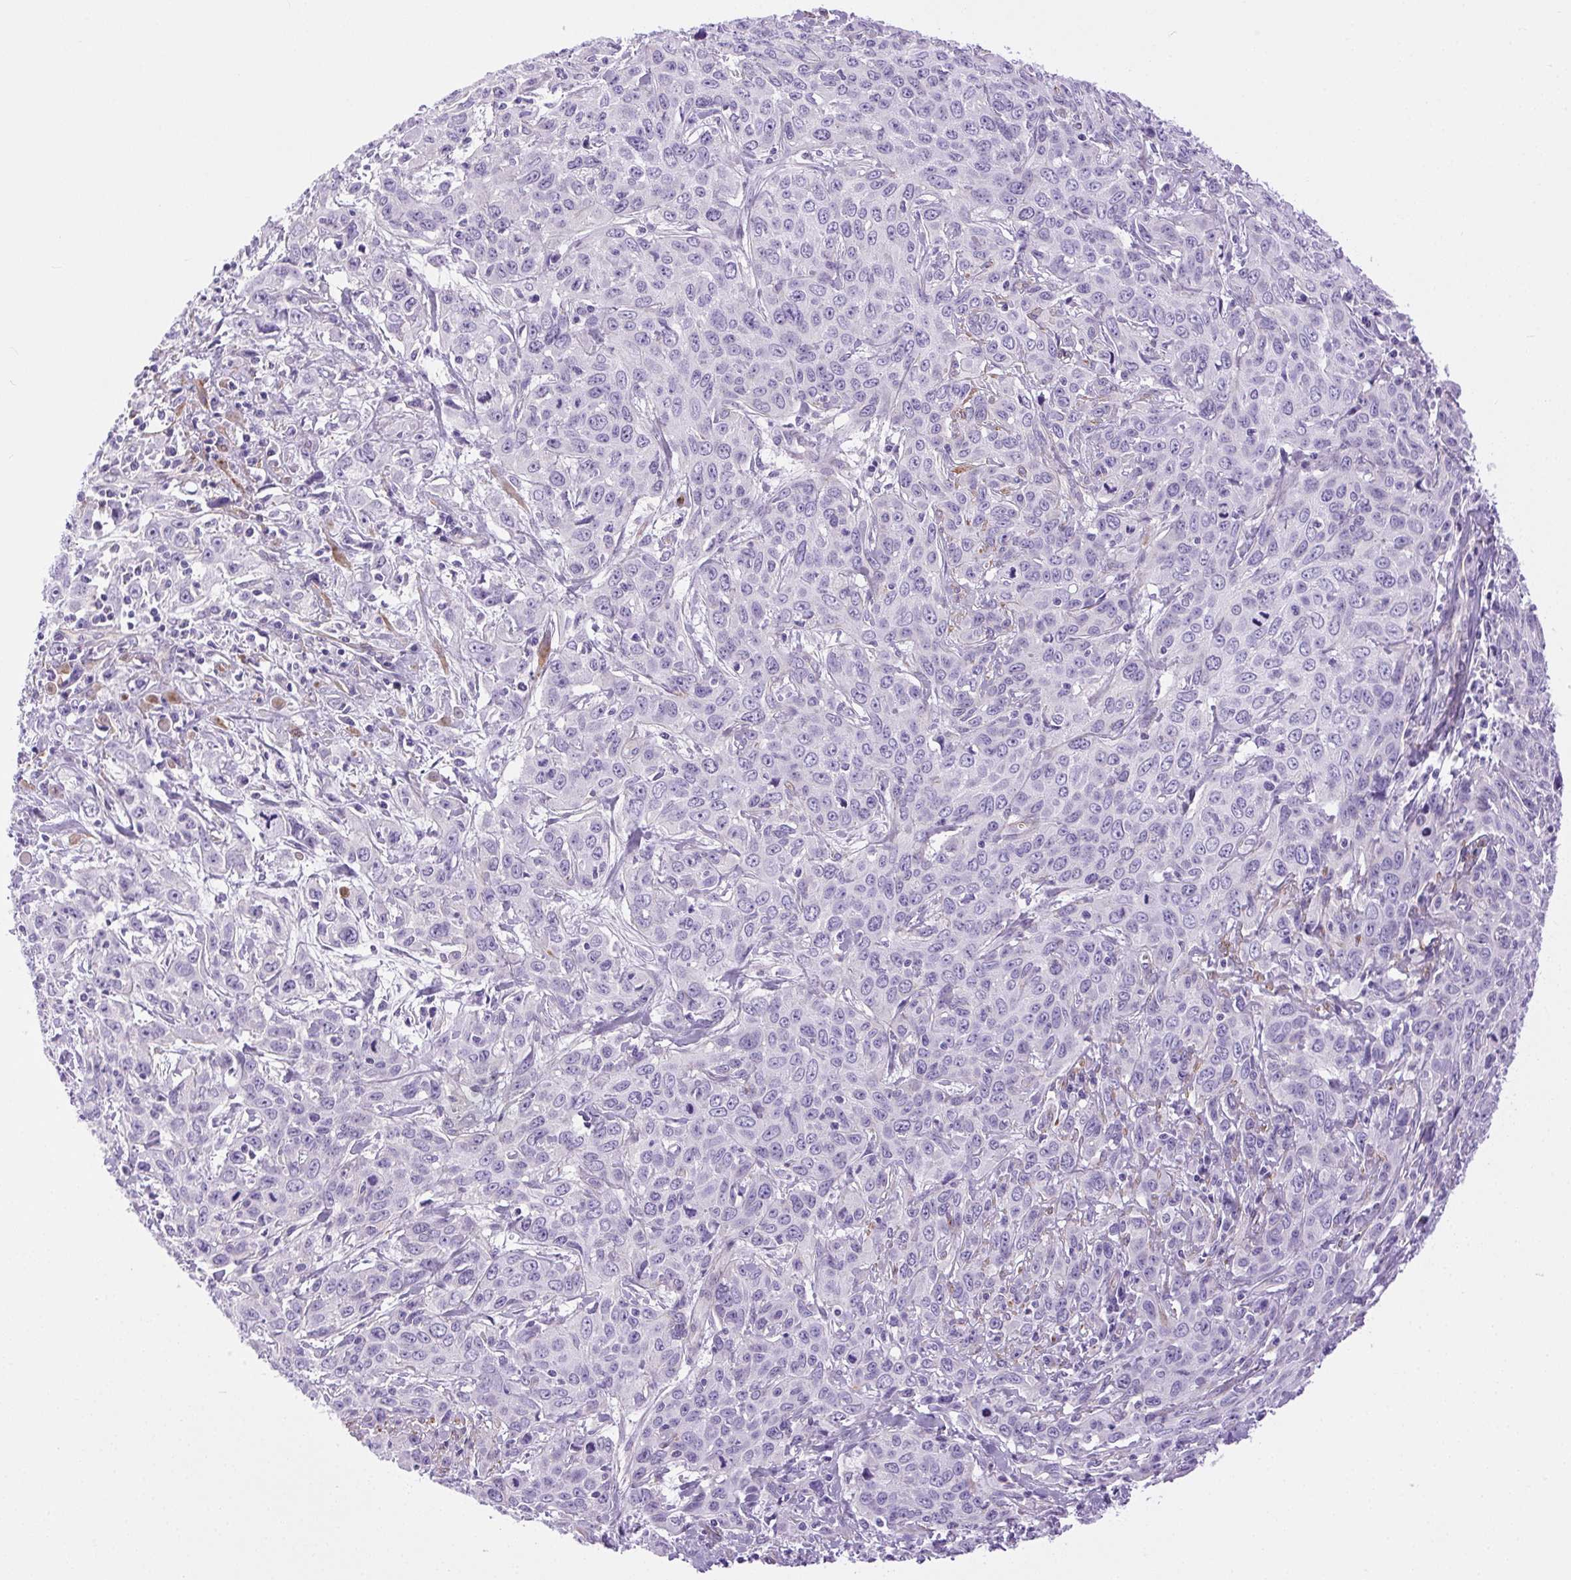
{"staining": {"intensity": "negative", "quantity": "none", "location": "none"}, "tissue": "cervical cancer", "cell_type": "Tumor cells", "image_type": "cancer", "snomed": [{"axis": "morphology", "description": "Squamous cell carcinoma, NOS"}, {"axis": "topography", "description": "Cervix"}], "caption": "IHC image of neoplastic tissue: squamous cell carcinoma (cervical) stained with DAB (3,3'-diaminobenzidine) reveals no significant protein staining in tumor cells.", "gene": "SHCBP1L", "patient": {"sex": "female", "age": 38}}